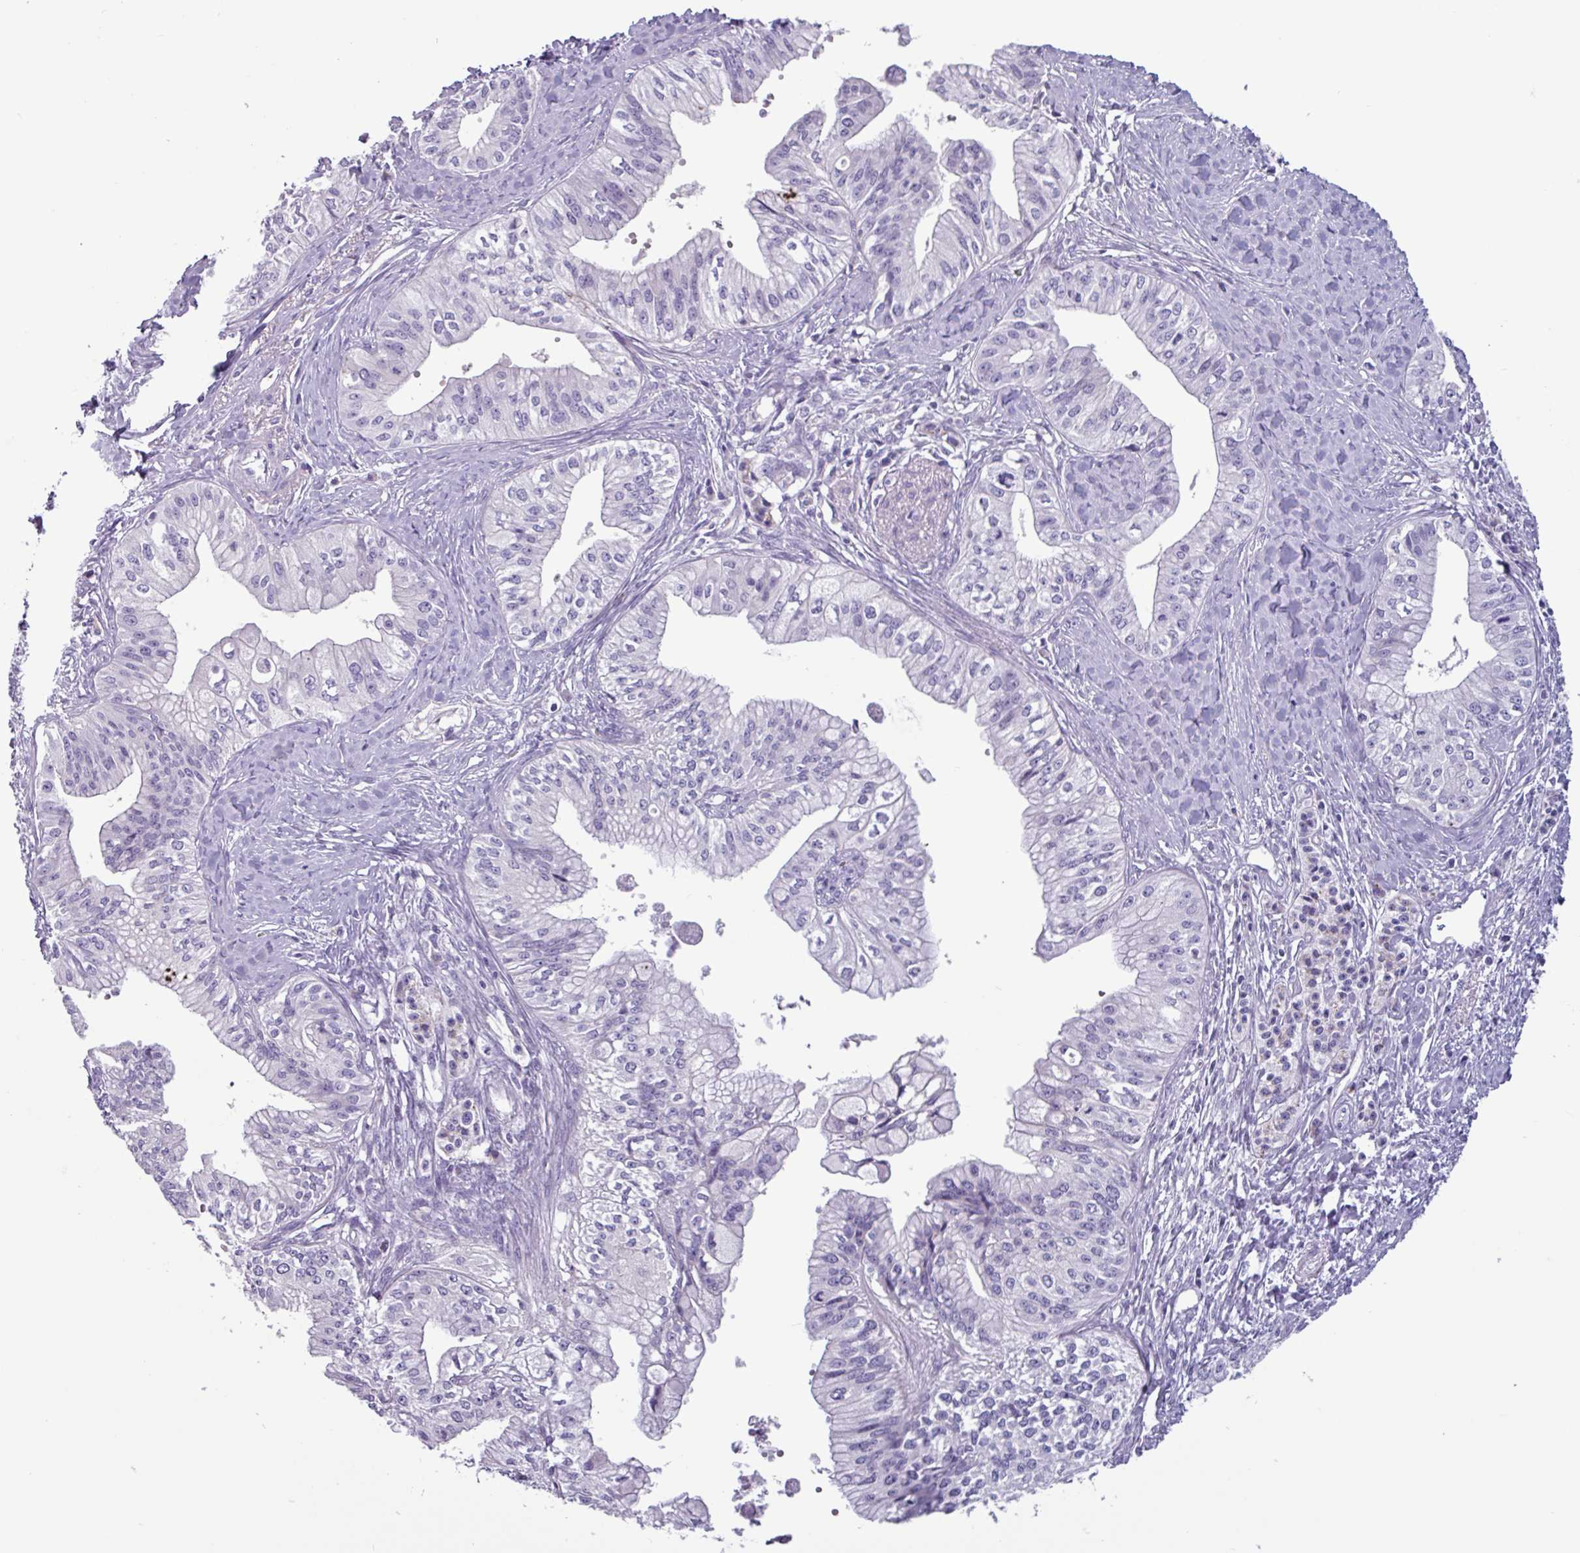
{"staining": {"intensity": "negative", "quantity": "none", "location": "none"}, "tissue": "pancreatic cancer", "cell_type": "Tumor cells", "image_type": "cancer", "snomed": [{"axis": "morphology", "description": "Adenocarcinoma, NOS"}, {"axis": "topography", "description": "Pancreas"}], "caption": "Protein analysis of adenocarcinoma (pancreatic) reveals no significant positivity in tumor cells.", "gene": "ADGRE1", "patient": {"sex": "male", "age": 71}}